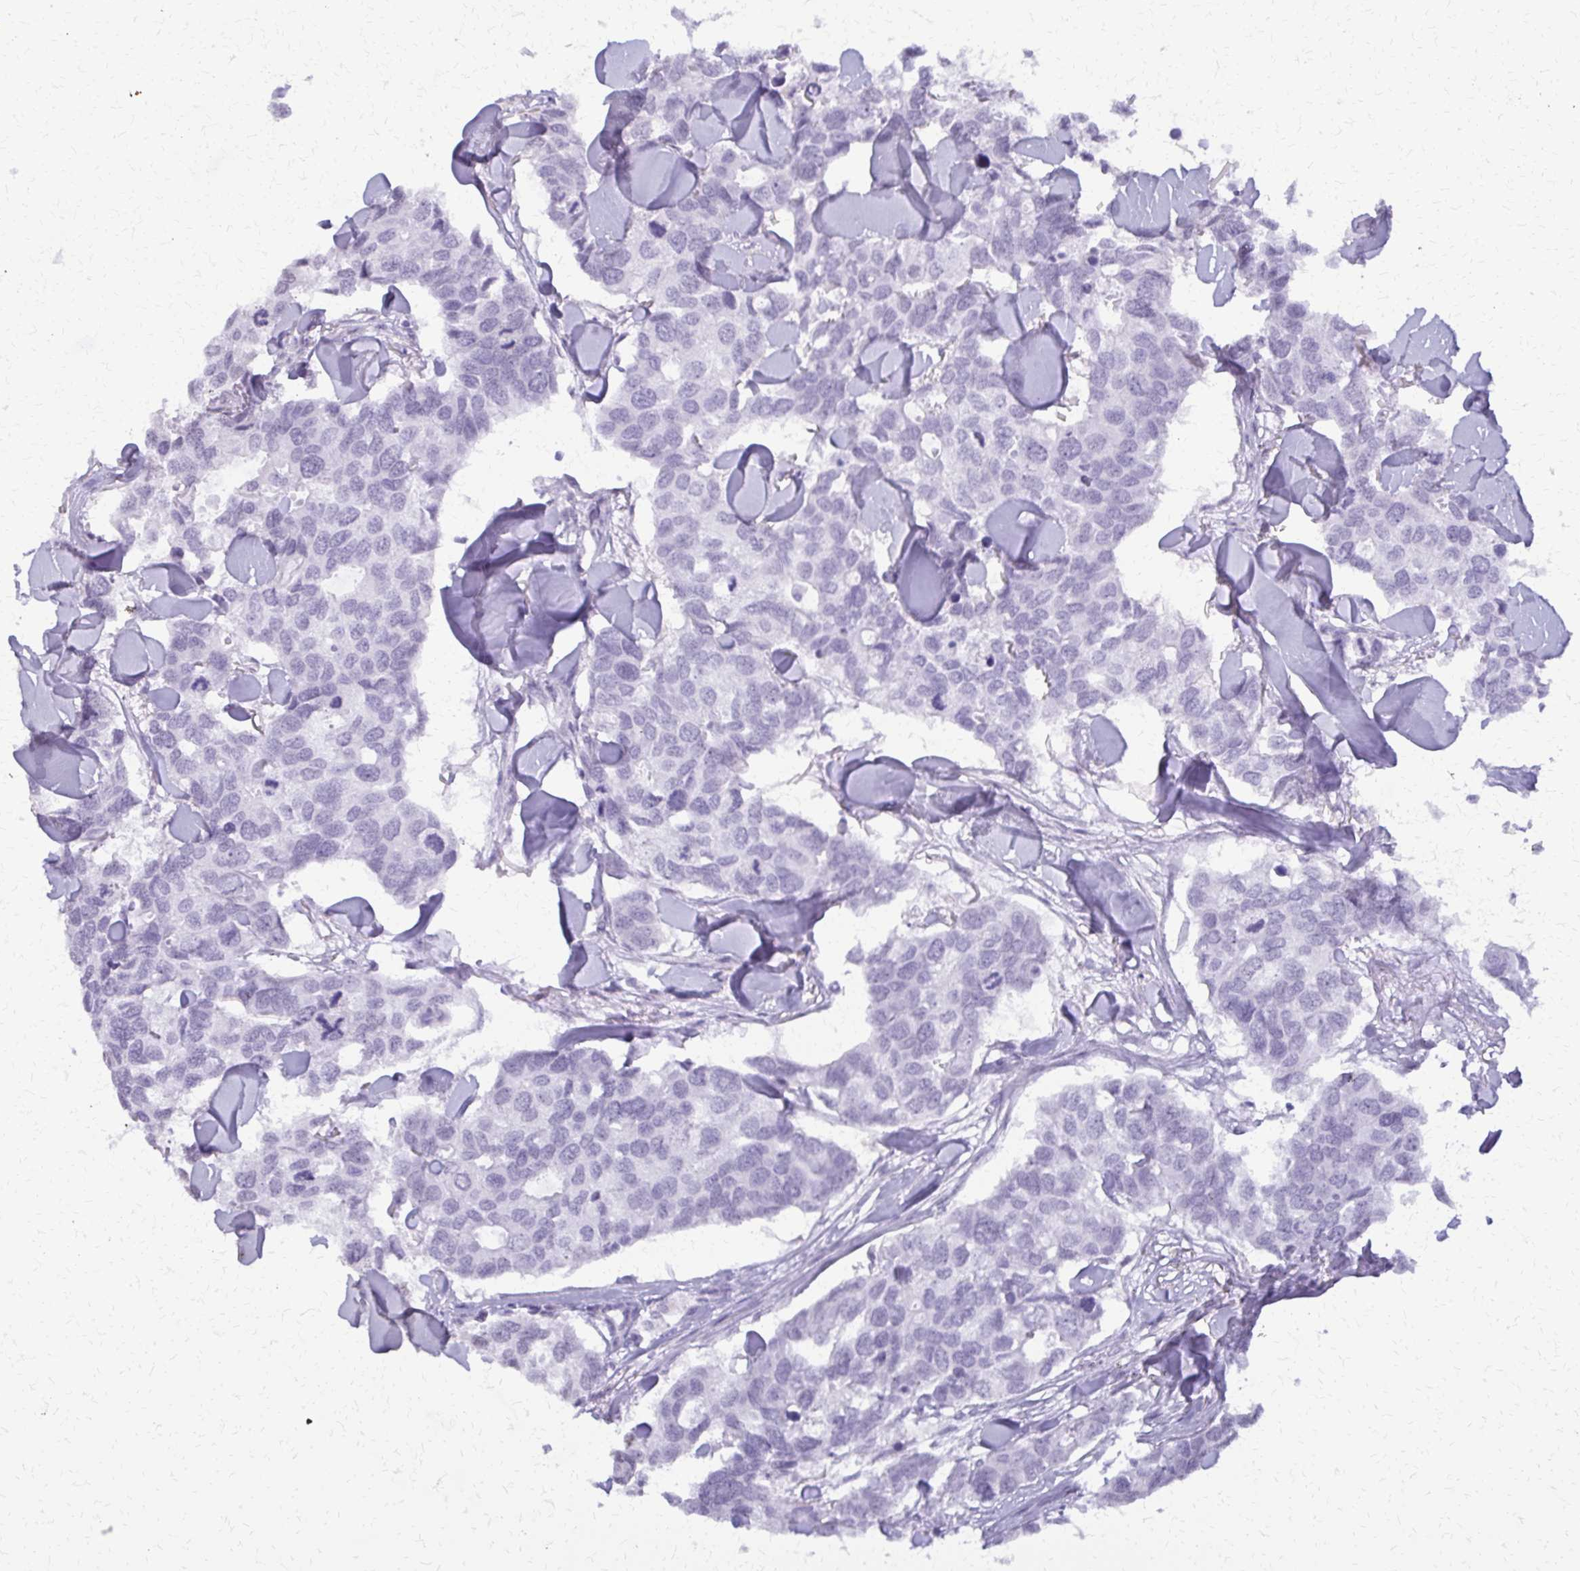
{"staining": {"intensity": "negative", "quantity": "none", "location": "none"}, "tissue": "breast cancer", "cell_type": "Tumor cells", "image_type": "cancer", "snomed": [{"axis": "morphology", "description": "Duct carcinoma"}, {"axis": "topography", "description": "Breast"}], "caption": "Immunohistochemistry of human breast intraductal carcinoma shows no expression in tumor cells.", "gene": "FAM162B", "patient": {"sex": "female", "age": 83}}